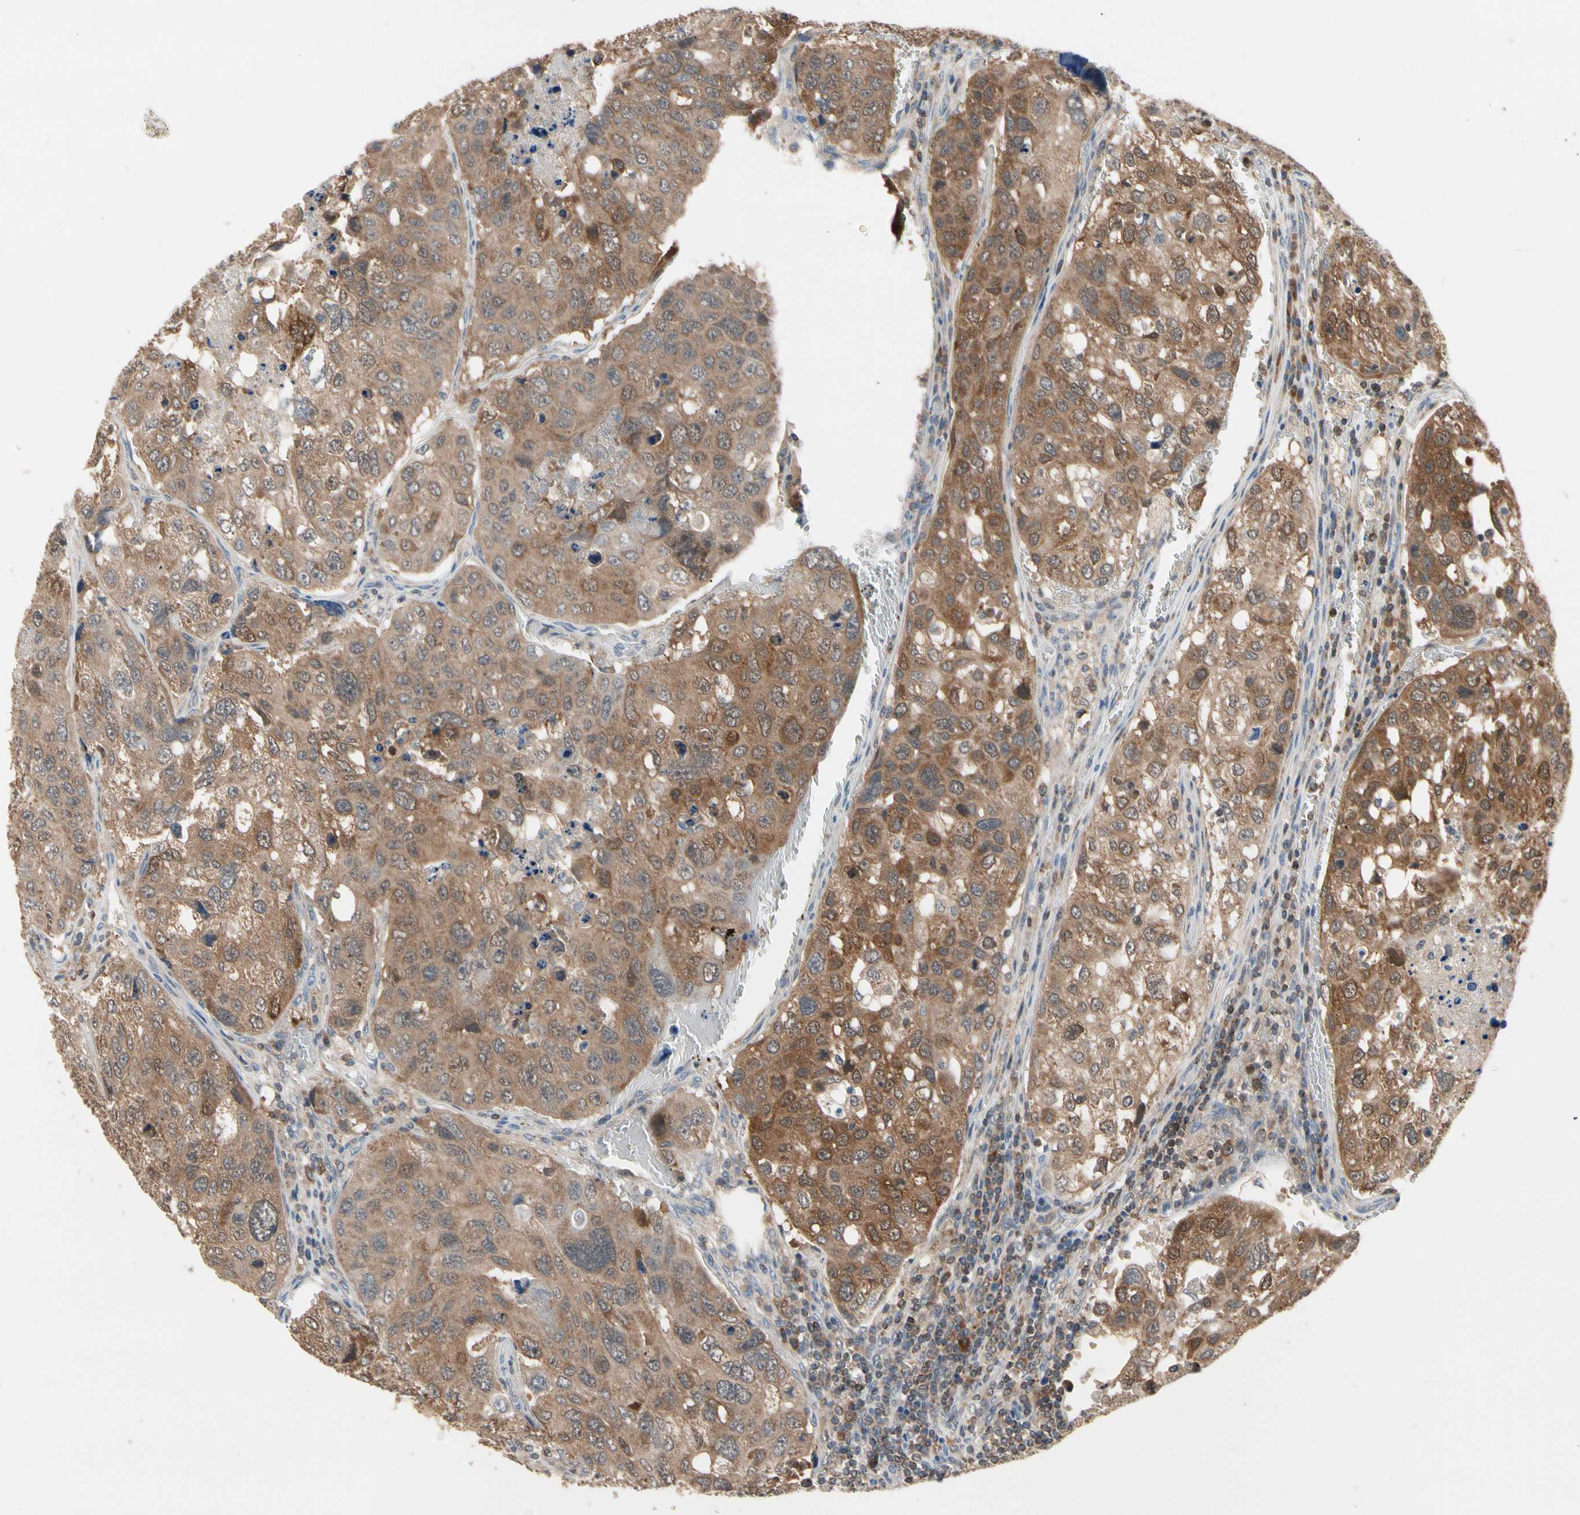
{"staining": {"intensity": "moderate", "quantity": ">75%", "location": "cytoplasmic/membranous"}, "tissue": "urothelial cancer", "cell_type": "Tumor cells", "image_type": "cancer", "snomed": [{"axis": "morphology", "description": "Urothelial carcinoma, High grade"}, {"axis": "topography", "description": "Lymph node"}, {"axis": "topography", "description": "Urinary bladder"}], "caption": "This photomicrograph exhibits urothelial cancer stained with immunohistochemistry (IHC) to label a protein in brown. The cytoplasmic/membranous of tumor cells show moderate positivity for the protein. Nuclei are counter-stained blue.", "gene": "MTHFS", "patient": {"sex": "male", "age": 51}}